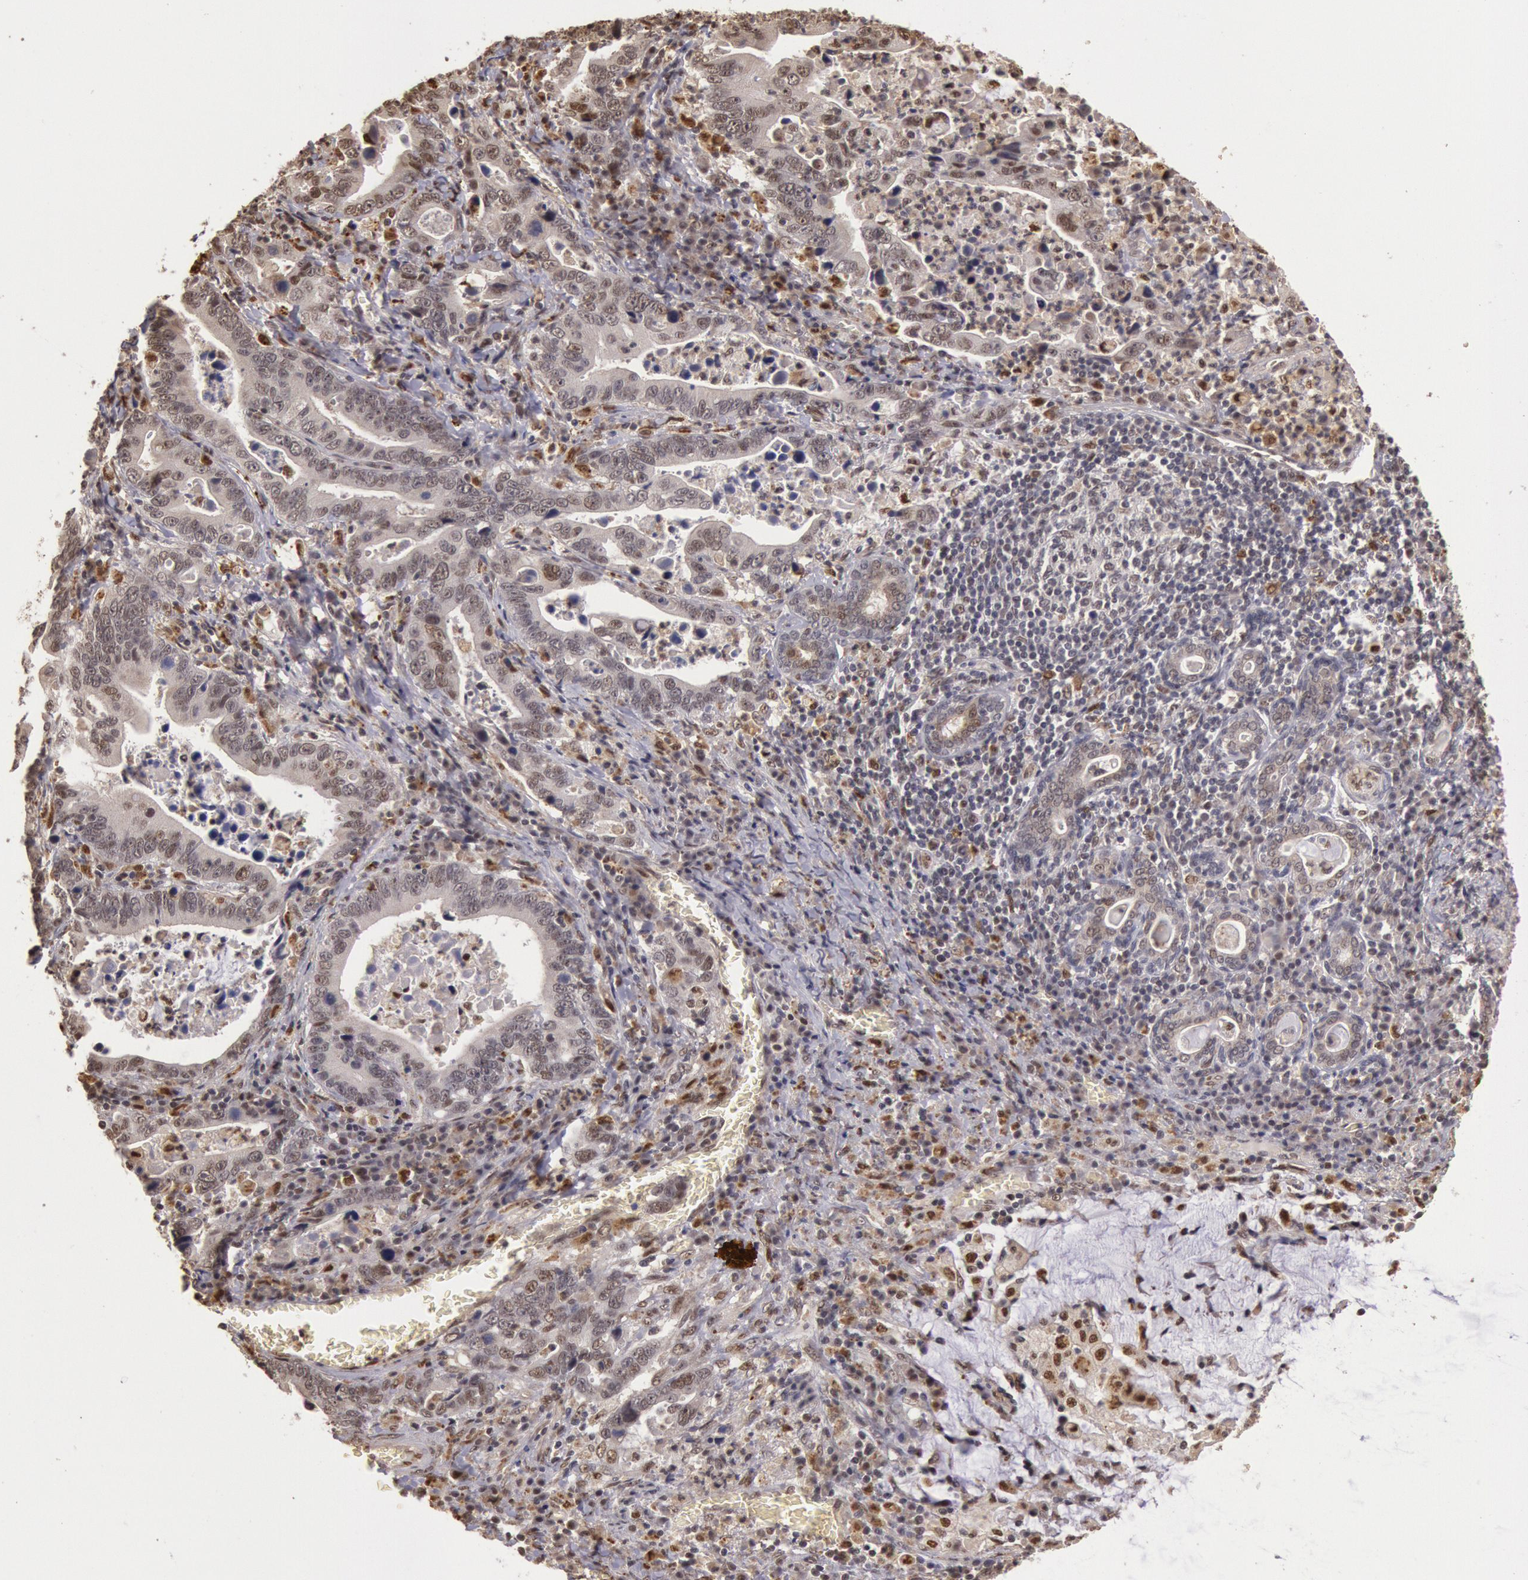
{"staining": {"intensity": "weak", "quantity": "25%-75%", "location": "nuclear"}, "tissue": "stomach cancer", "cell_type": "Tumor cells", "image_type": "cancer", "snomed": [{"axis": "morphology", "description": "Adenocarcinoma, NOS"}, {"axis": "topography", "description": "Stomach, upper"}], "caption": "Immunohistochemical staining of human stomach cancer (adenocarcinoma) displays low levels of weak nuclear expression in about 25%-75% of tumor cells. The staining was performed using DAB (3,3'-diaminobenzidine) to visualize the protein expression in brown, while the nuclei were stained in blue with hematoxylin (Magnification: 20x).", "gene": "LIG4", "patient": {"sex": "male", "age": 63}}